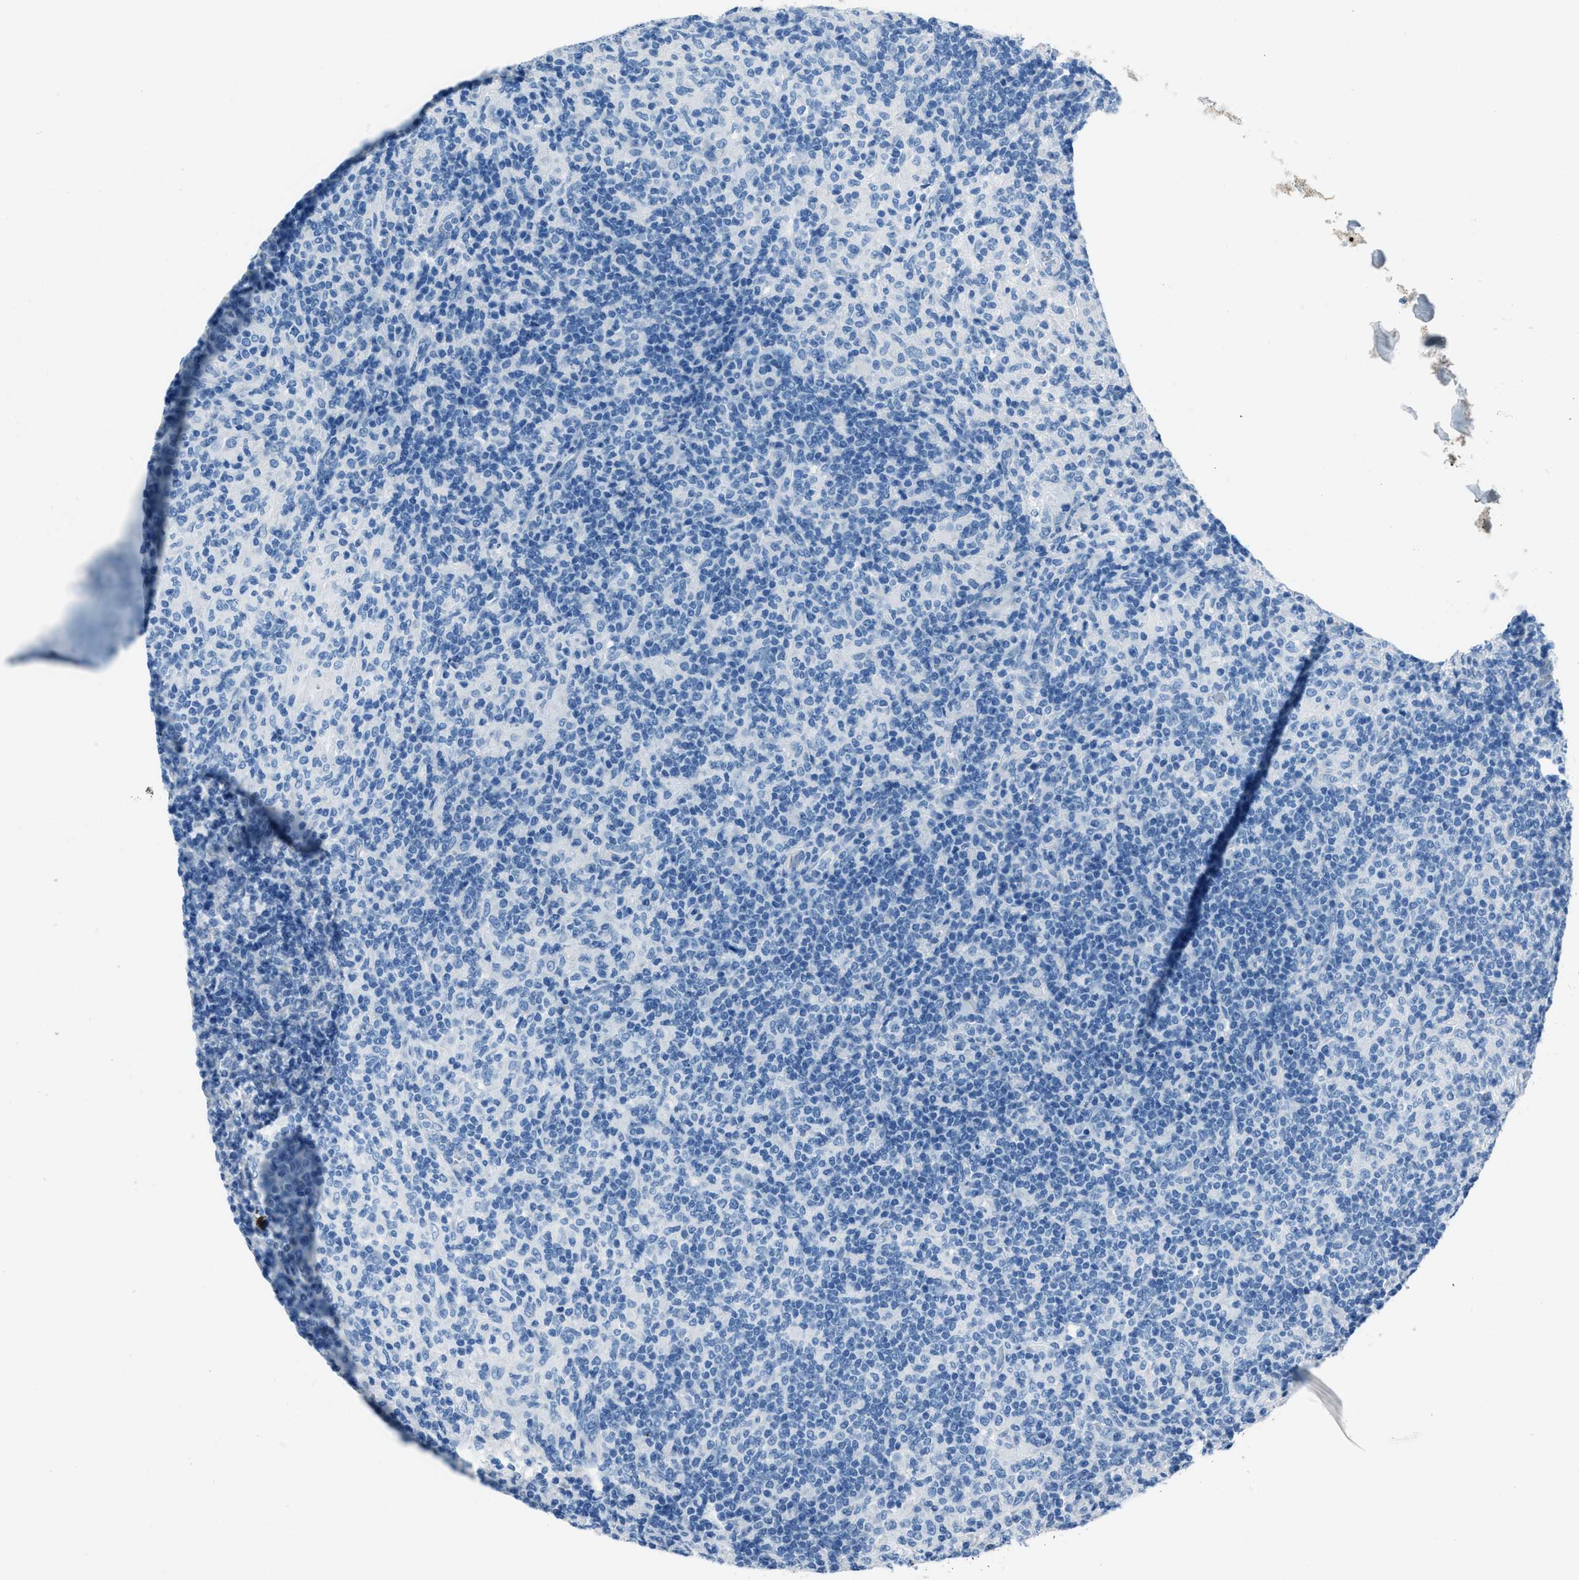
{"staining": {"intensity": "negative", "quantity": "none", "location": "none"}, "tissue": "lymphoma", "cell_type": "Tumor cells", "image_type": "cancer", "snomed": [{"axis": "morphology", "description": "Hodgkin's disease, NOS"}, {"axis": "topography", "description": "Lymph node"}], "caption": "Immunohistochemistry photomicrograph of Hodgkin's disease stained for a protein (brown), which demonstrates no expression in tumor cells. (DAB immunohistochemistry (IHC), high magnification).", "gene": "AMACR", "patient": {"sex": "male", "age": 70}}